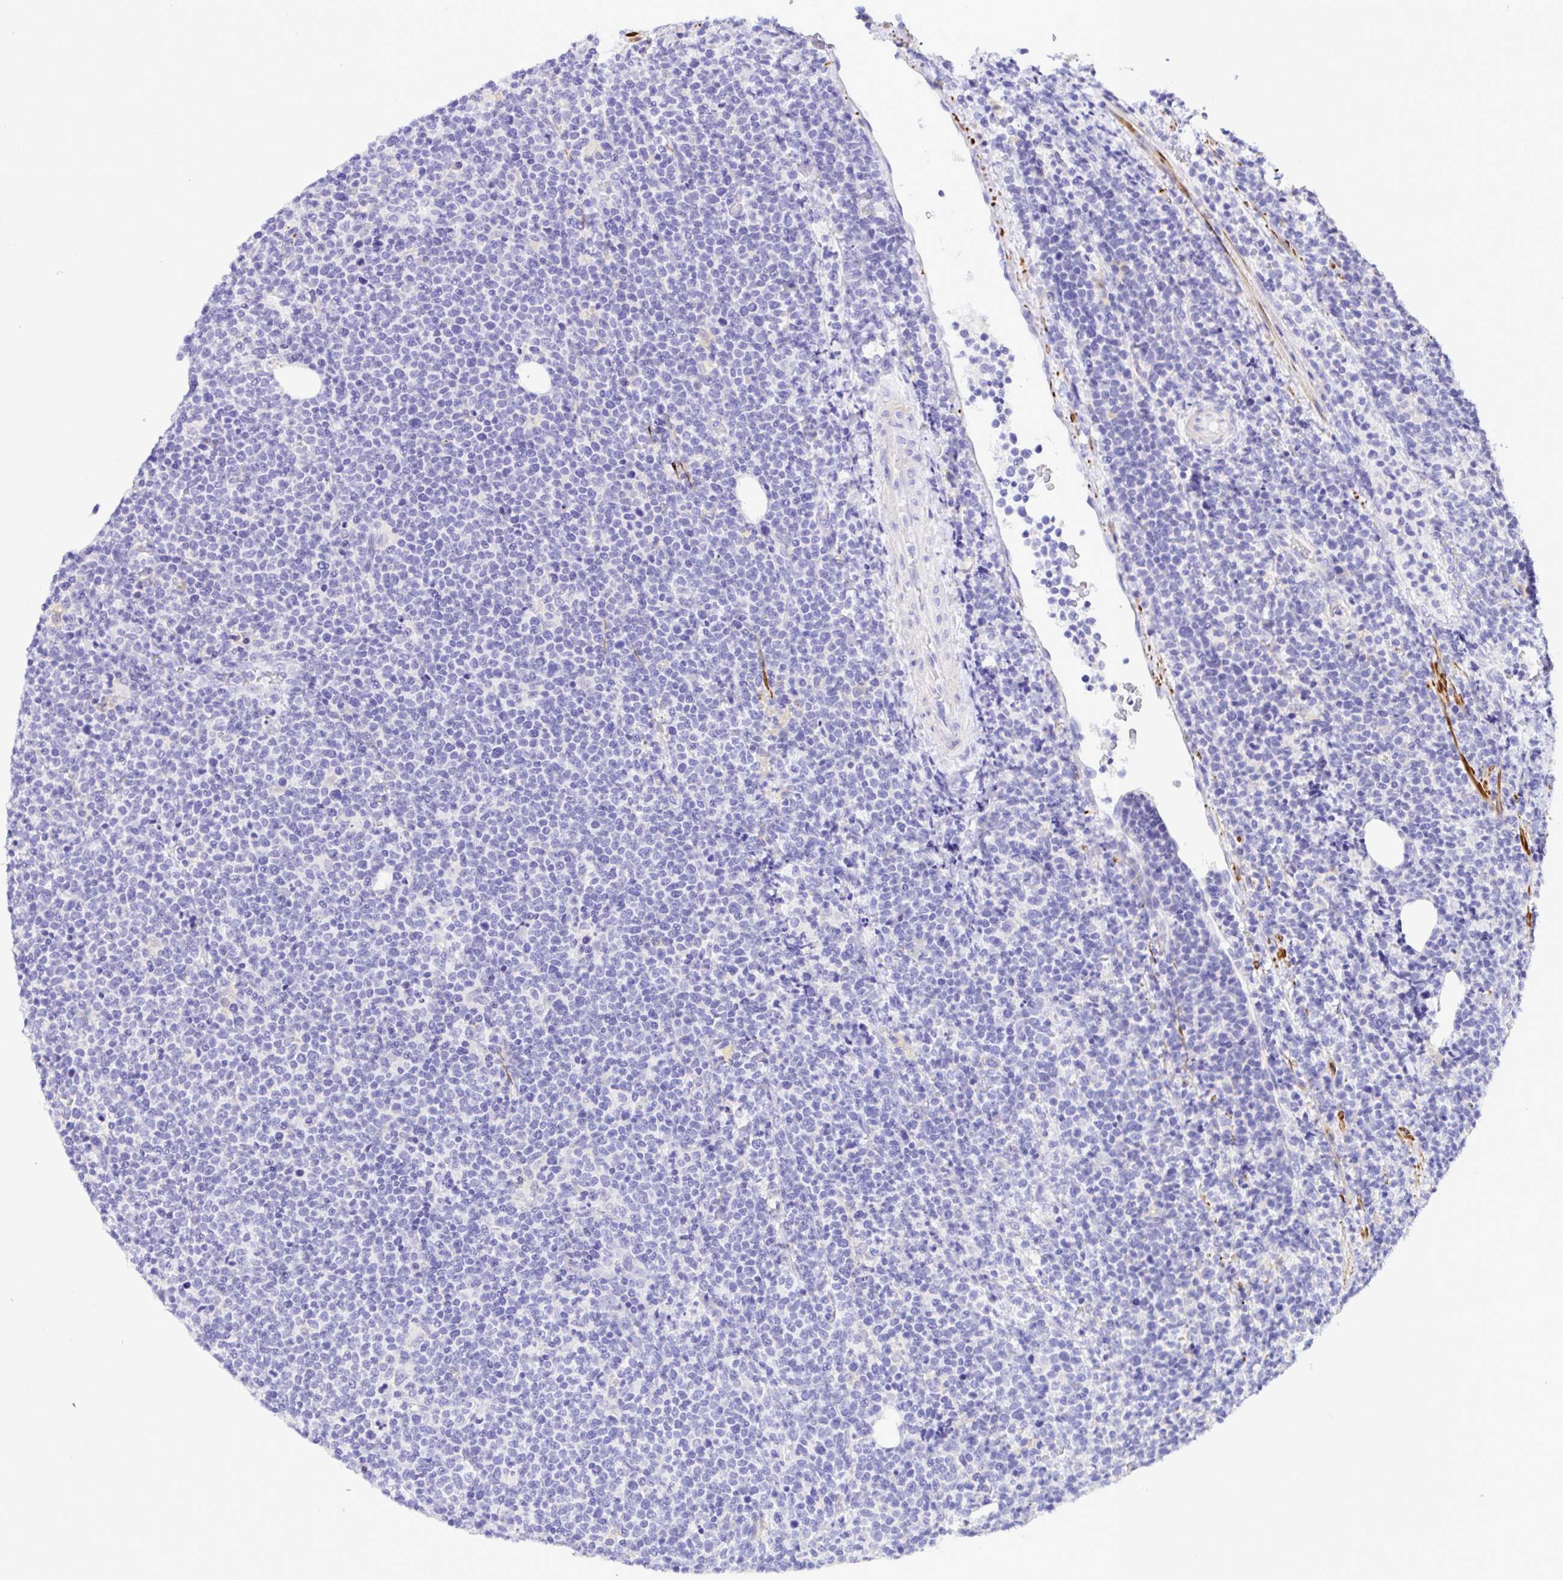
{"staining": {"intensity": "negative", "quantity": "none", "location": "none"}, "tissue": "lymphoma", "cell_type": "Tumor cells", "image_type": "cancer", "snomed": [{"axis": "morphology", "description": "Malignant lymphoma, non-Hodgkin's type, High grade"}, {"axis": "topography", "description": "Lymph node"}], "caption": "This is a histopathology image of immunohistochemistry staining of lymphoma, which shows no staining in tumor cells. (DAB (3,3'-diaminobenzidine) IHC visualized using brightfield microscopy, high magnification).", "gene": "BACE2", "patient": {"sex": "male", "age": 61}}